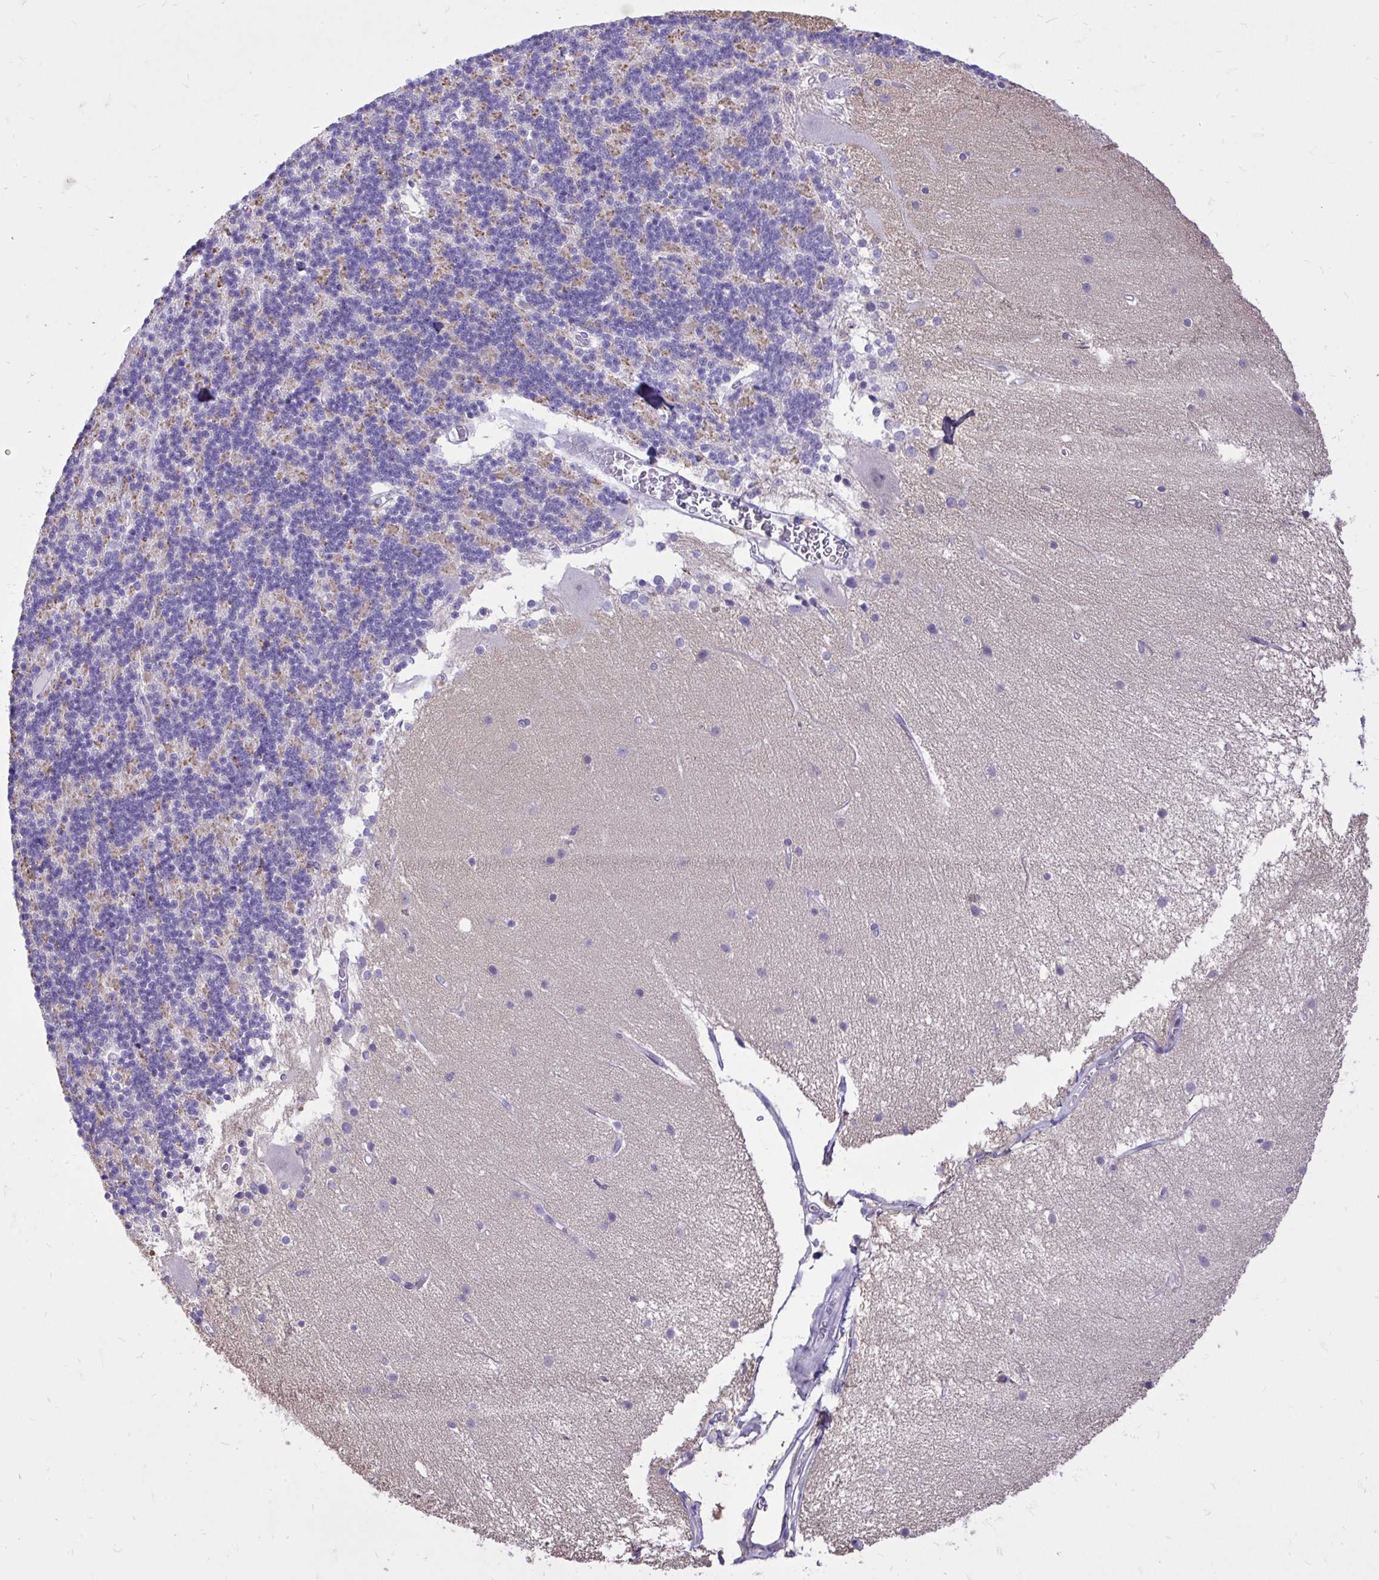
{"staining": {"intensity": "negative", "quantity": "none", "location": "none"}, "tissue": "cerebellum", "cell_type": "Cells in granular layer", "image_type": "normal", "snomed": [{"axis": "morphology", "description": "Normal tissue, NOS"}, {"axis": "topography", "description": "Cerebellum"}], "caption": "Immunohistochemistry image of unremarkable cerebellum stained for a protein (brown), which displays no positivity in cells in granular layer.", "gene": "NNMT", "patient": {"sex": "female", "age": 54}}